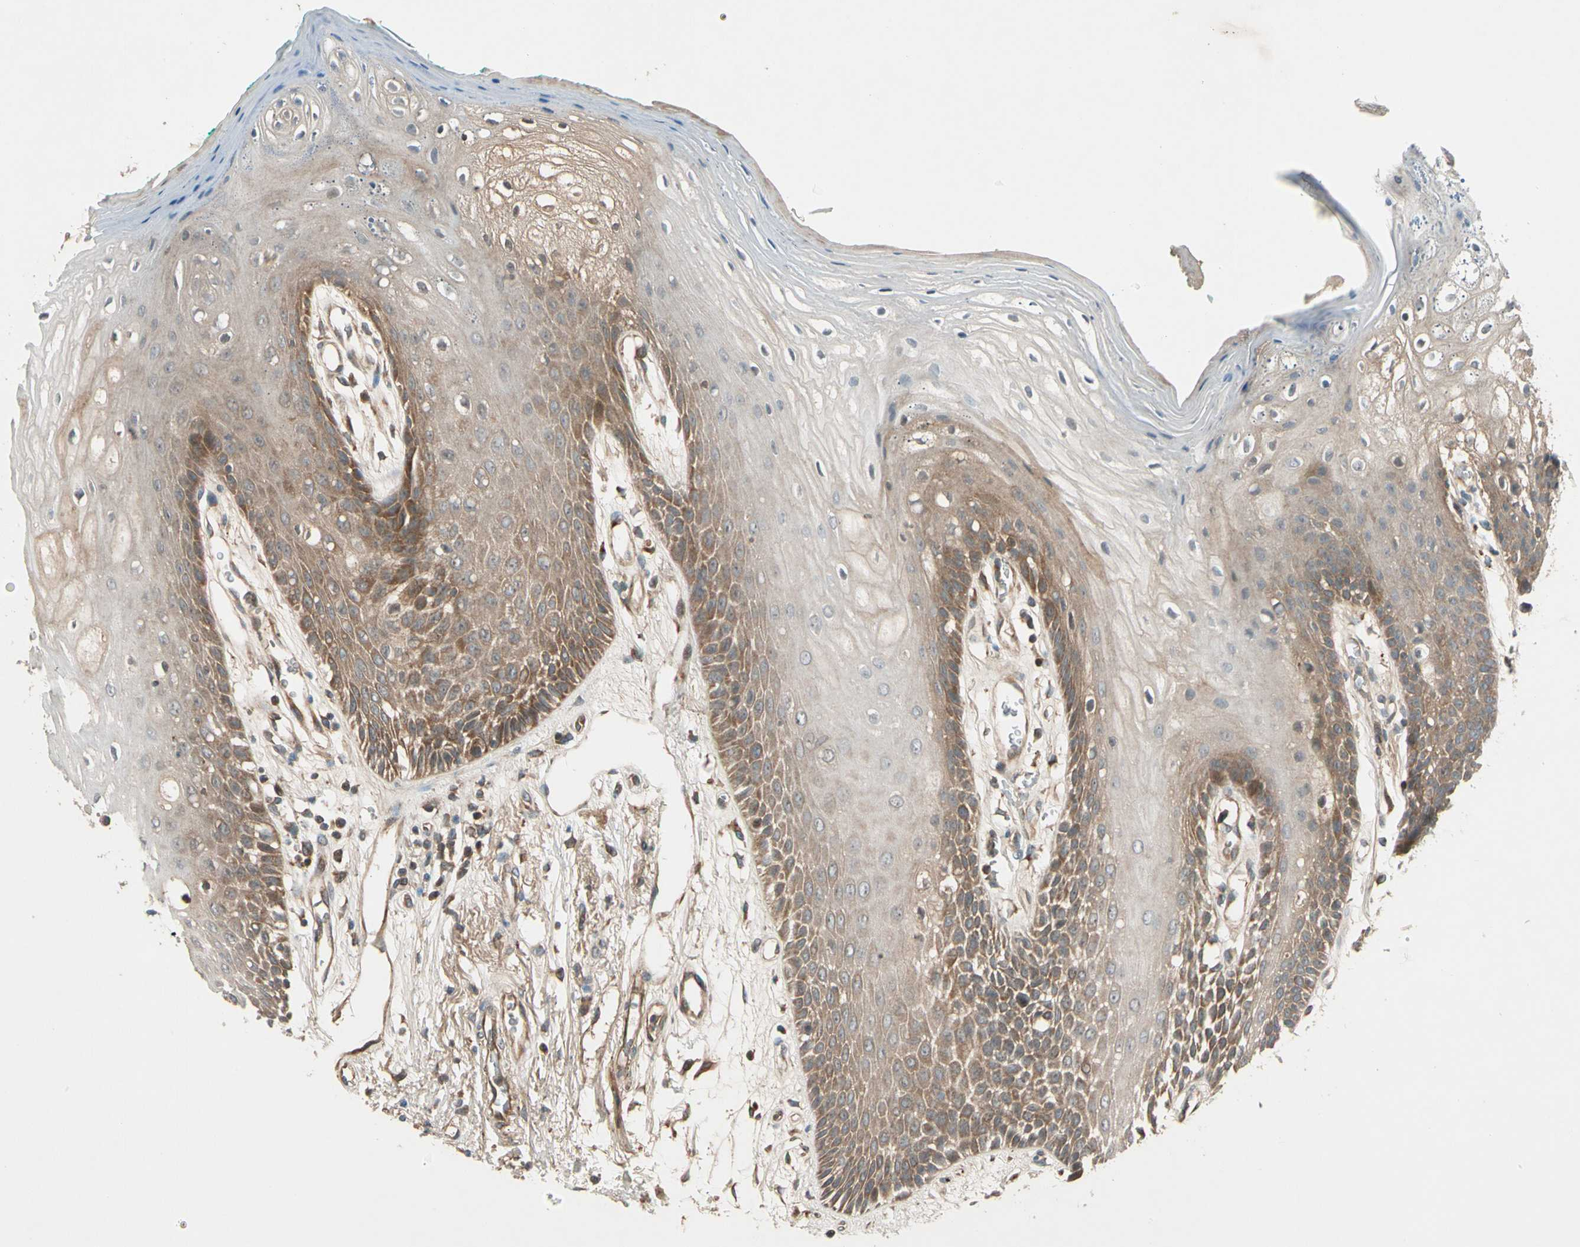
{"staining": {"intensity": "moderate", "quantity": "25%-75%", "location": "cytoplasmic/membranous"}, "tissue": "oral mucosa", "cell_type": "Squamous epithelial cells", "image_type": "normal", "snomed": [{"axis": "morphology", "description": "Normal tissue, NOS"}, {"axis": "morphology", "description": "Squamous cell carcinoma, NOS"}, {"axis": "topography", "description": "Skeletal muscle"}, {"axis": "topography", "description": "Oral tissue"}, {"axis": "topography", "description": "Head-Neck"}], "caption": "IHC of benign human oral mucosa reveals medium levels of moderate cytoplasmic/membranous positivity in about 25%-75% of squamous epithelial cells.", "gene": "ACVR1C", "patient": {"sex": "female", "age": 84}}